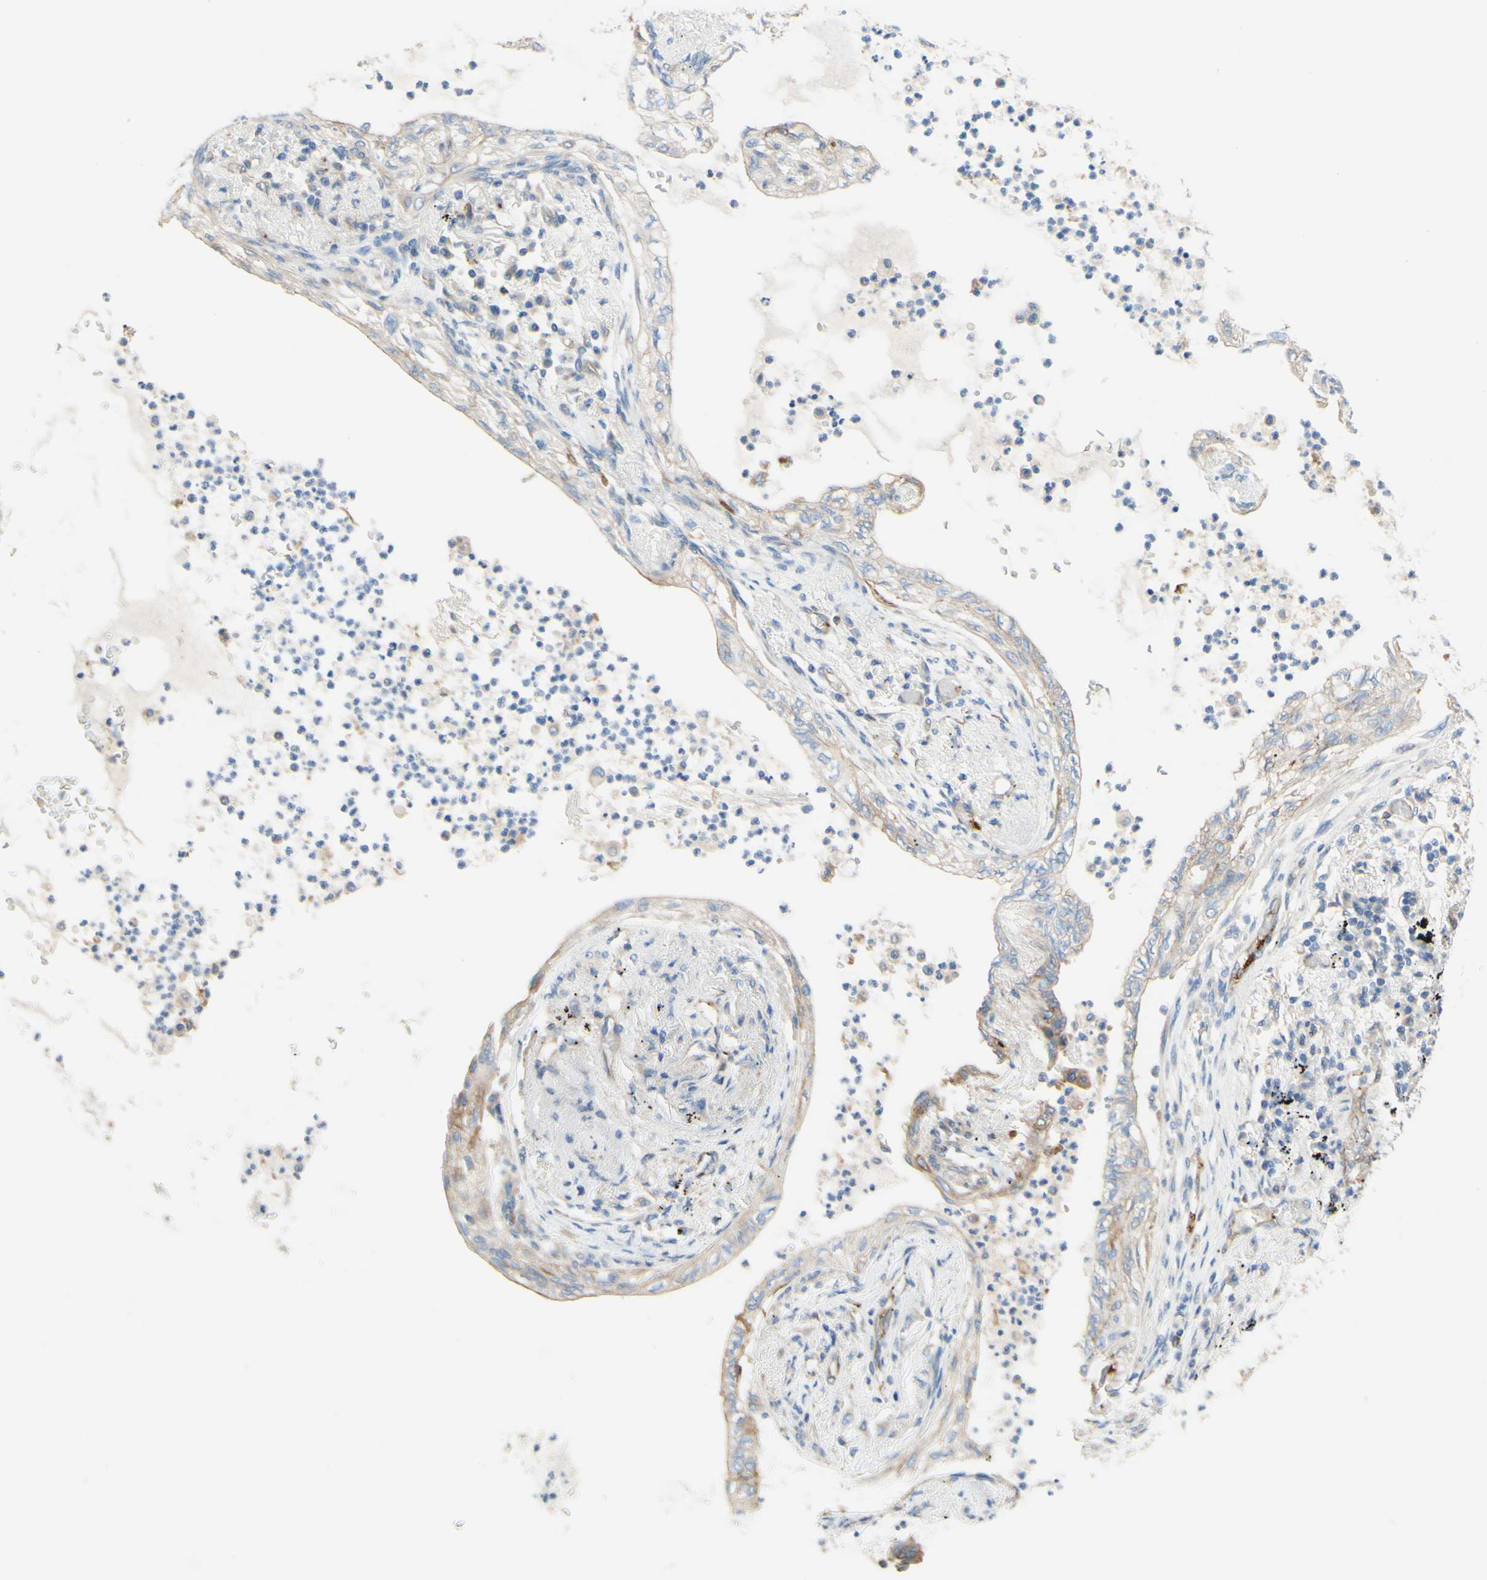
{"staining": {"intensity": "weak", "quantity": ">75%", "location": "cytoplasmic/membranous"}, "tissue": "lung cancer", "cell_type": "Tumor cells", "image_type": "cancer", "snomed": [{"axis": "morphology", "description": "Normal tissue, NOS"}, {"axis": "morphology", "description": "Adenocarcinoma, NOS"}, {"axis": "topography", "description": "Bronchus"}, {"axis": "topography", "description": "Lung"}], "caption": "Human adenocarcinoma (lung) stained for a protein (brown) shows weak cytoplasmic/membranous positive staining in approximately >75% of tumor cells.", "gene": "ENDOD1", "patient": {"sex": "female", "age": 70}}